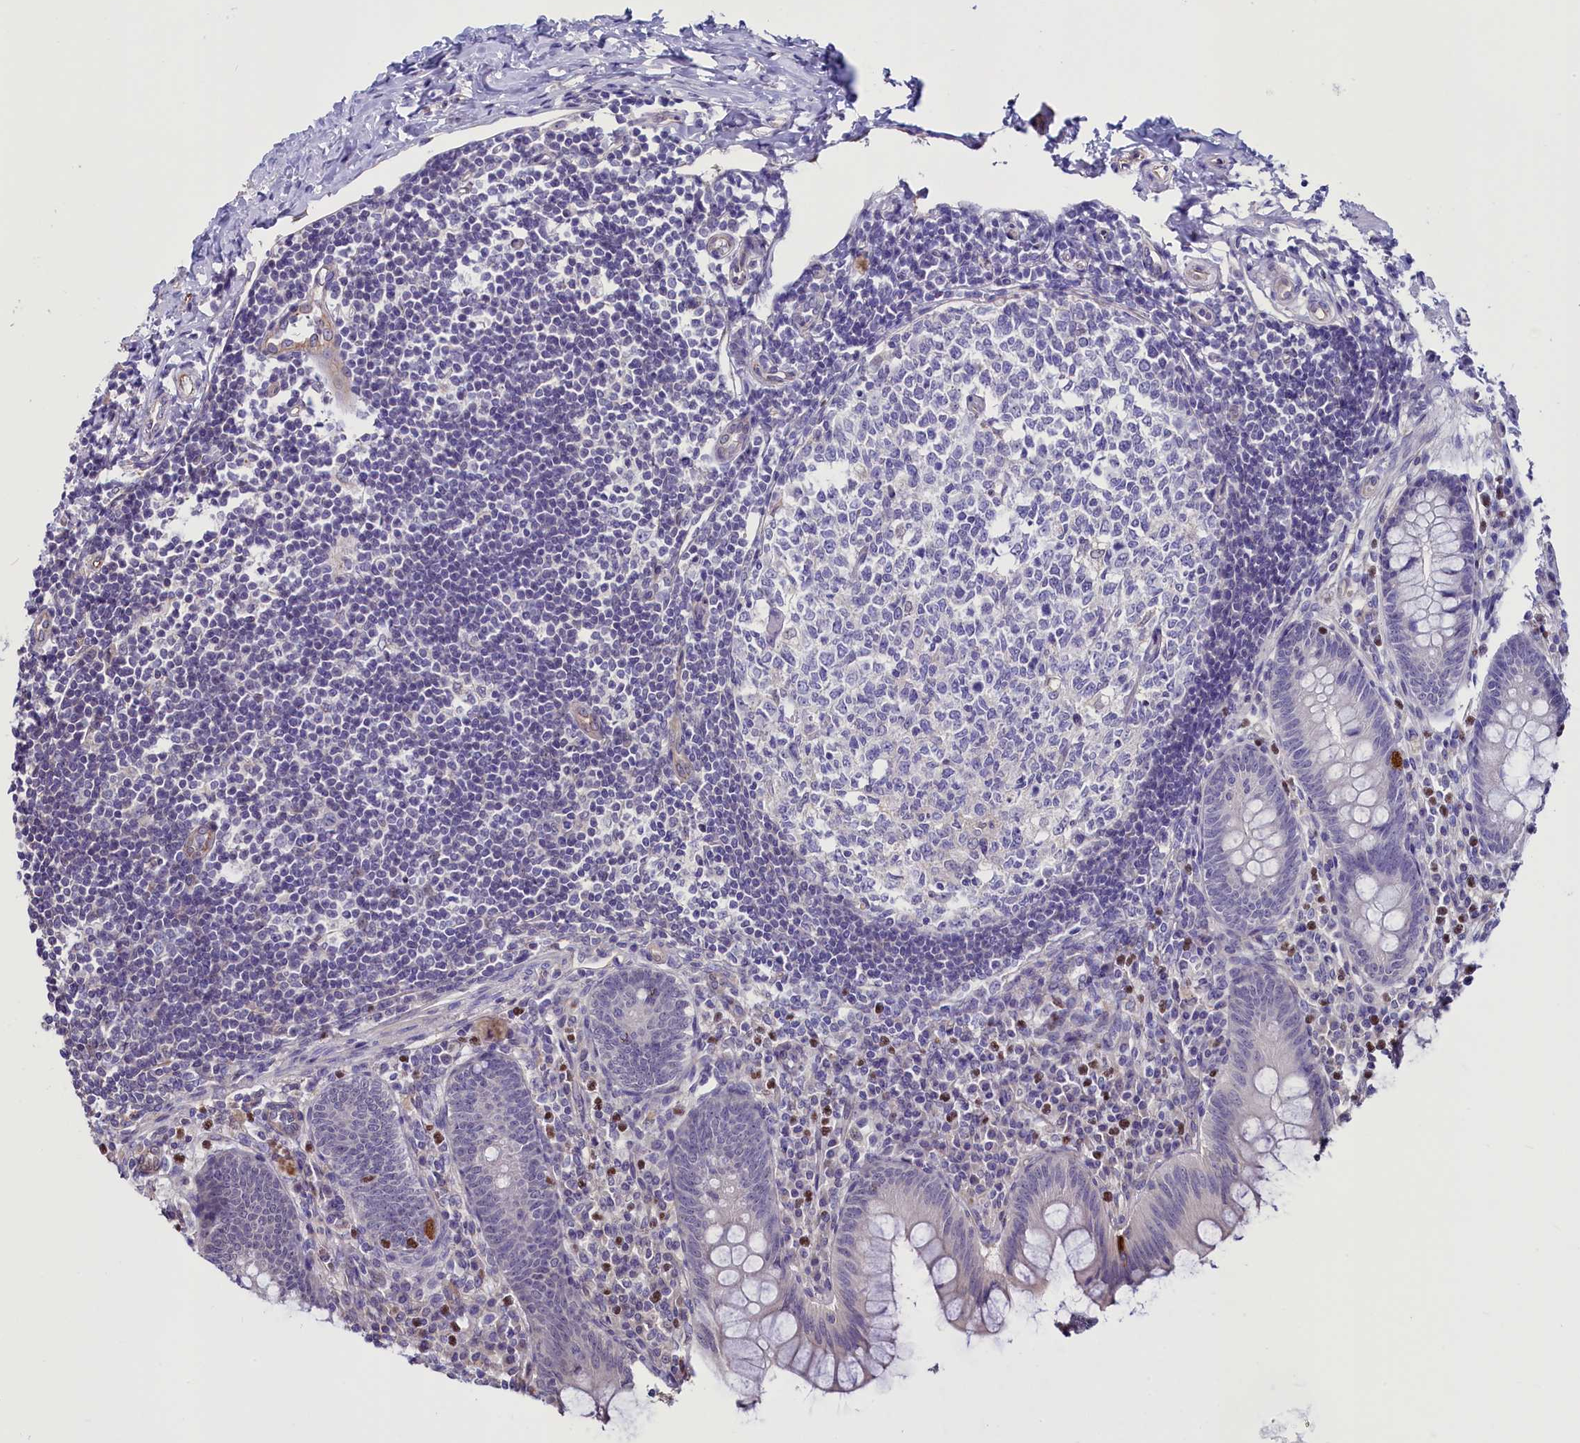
{"staining": {"intensity": "moderate", "quantity": "<25%", "location": "cytoplasmic/membranous"}, "tissue": "appendix", "cell_type": "Glandular cells", "image_type": "normal", "snomed": [{"axis": "morphology", "description": "Normal tissue, NOS"}, {"axis": "topography", "description": "Appendix"}], "caption": "IHC photomicrograph of benign appendix: appendix stained using immunohistochemistry (IHC) demonstrates low levels of moderate protein expression localized specifically in the cytoplasmic/membranous of glandular cells, appearing as a cytoplasmic/membranous brown color.", "gene": "PDILT", "patient": {"sex": "female", "age": 33}}